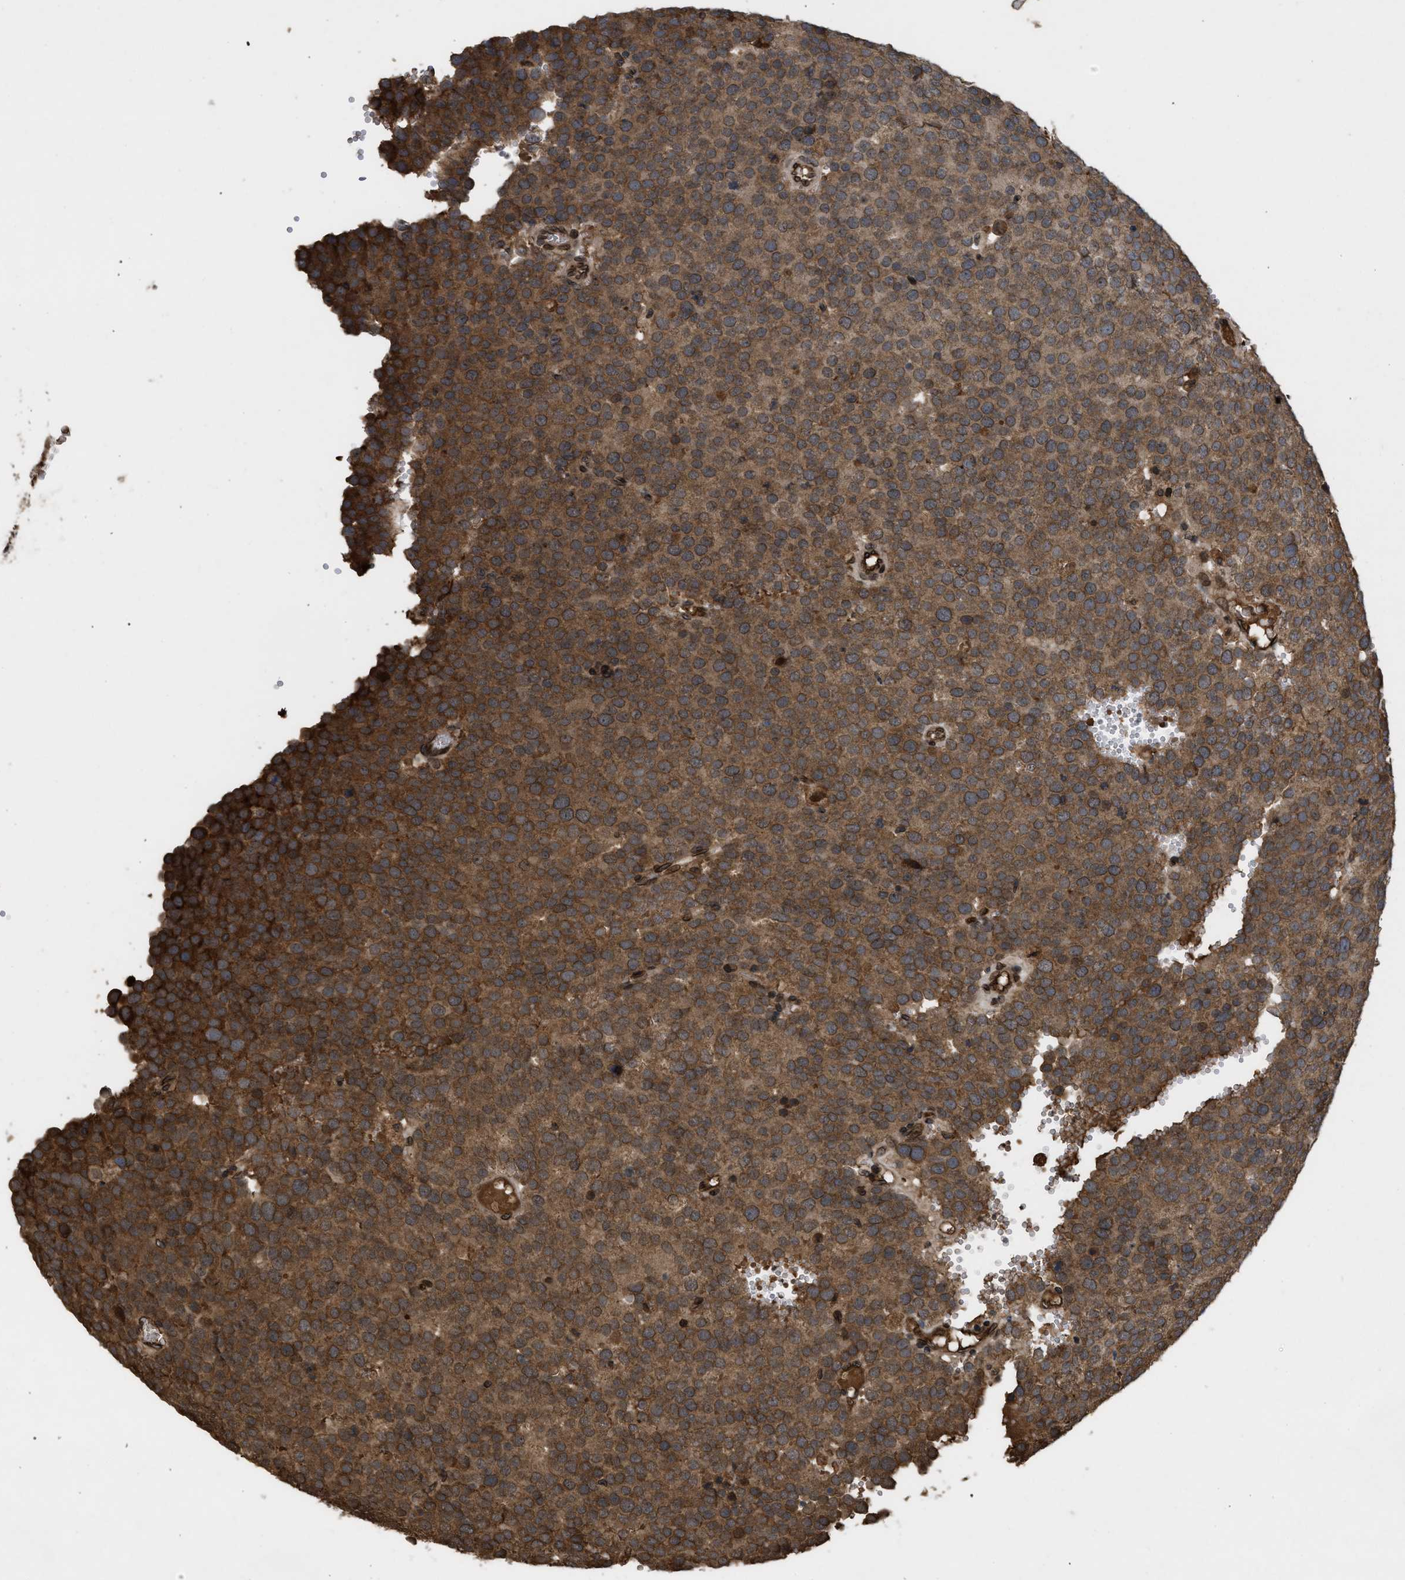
{"staining": {"intensity": "moderate", "quantity": ">75%", "location": "cytoplasmic/membranous,nuclear"}, "tissue": "testis cancer", "cell_type": "Tumor cells", "image_type": "cancer", "snomed": [{"axis": "morphology", "description": "Normal tissue, NOS"}, {"axis": "morphology", "description": "Seminoma, NOS"}, {"axis": "topography", "description": "Testis"}], "caption": "An immunohistochemistry image of neoplastic tissue is shown. Protein staining in brown shows moderate cytoplasmic/membranous and nuclear positivity in testis cancer (seminoma) within tumor cells.", "gene": "CRY1", "patient": {"sex": "male", "age": 71}}